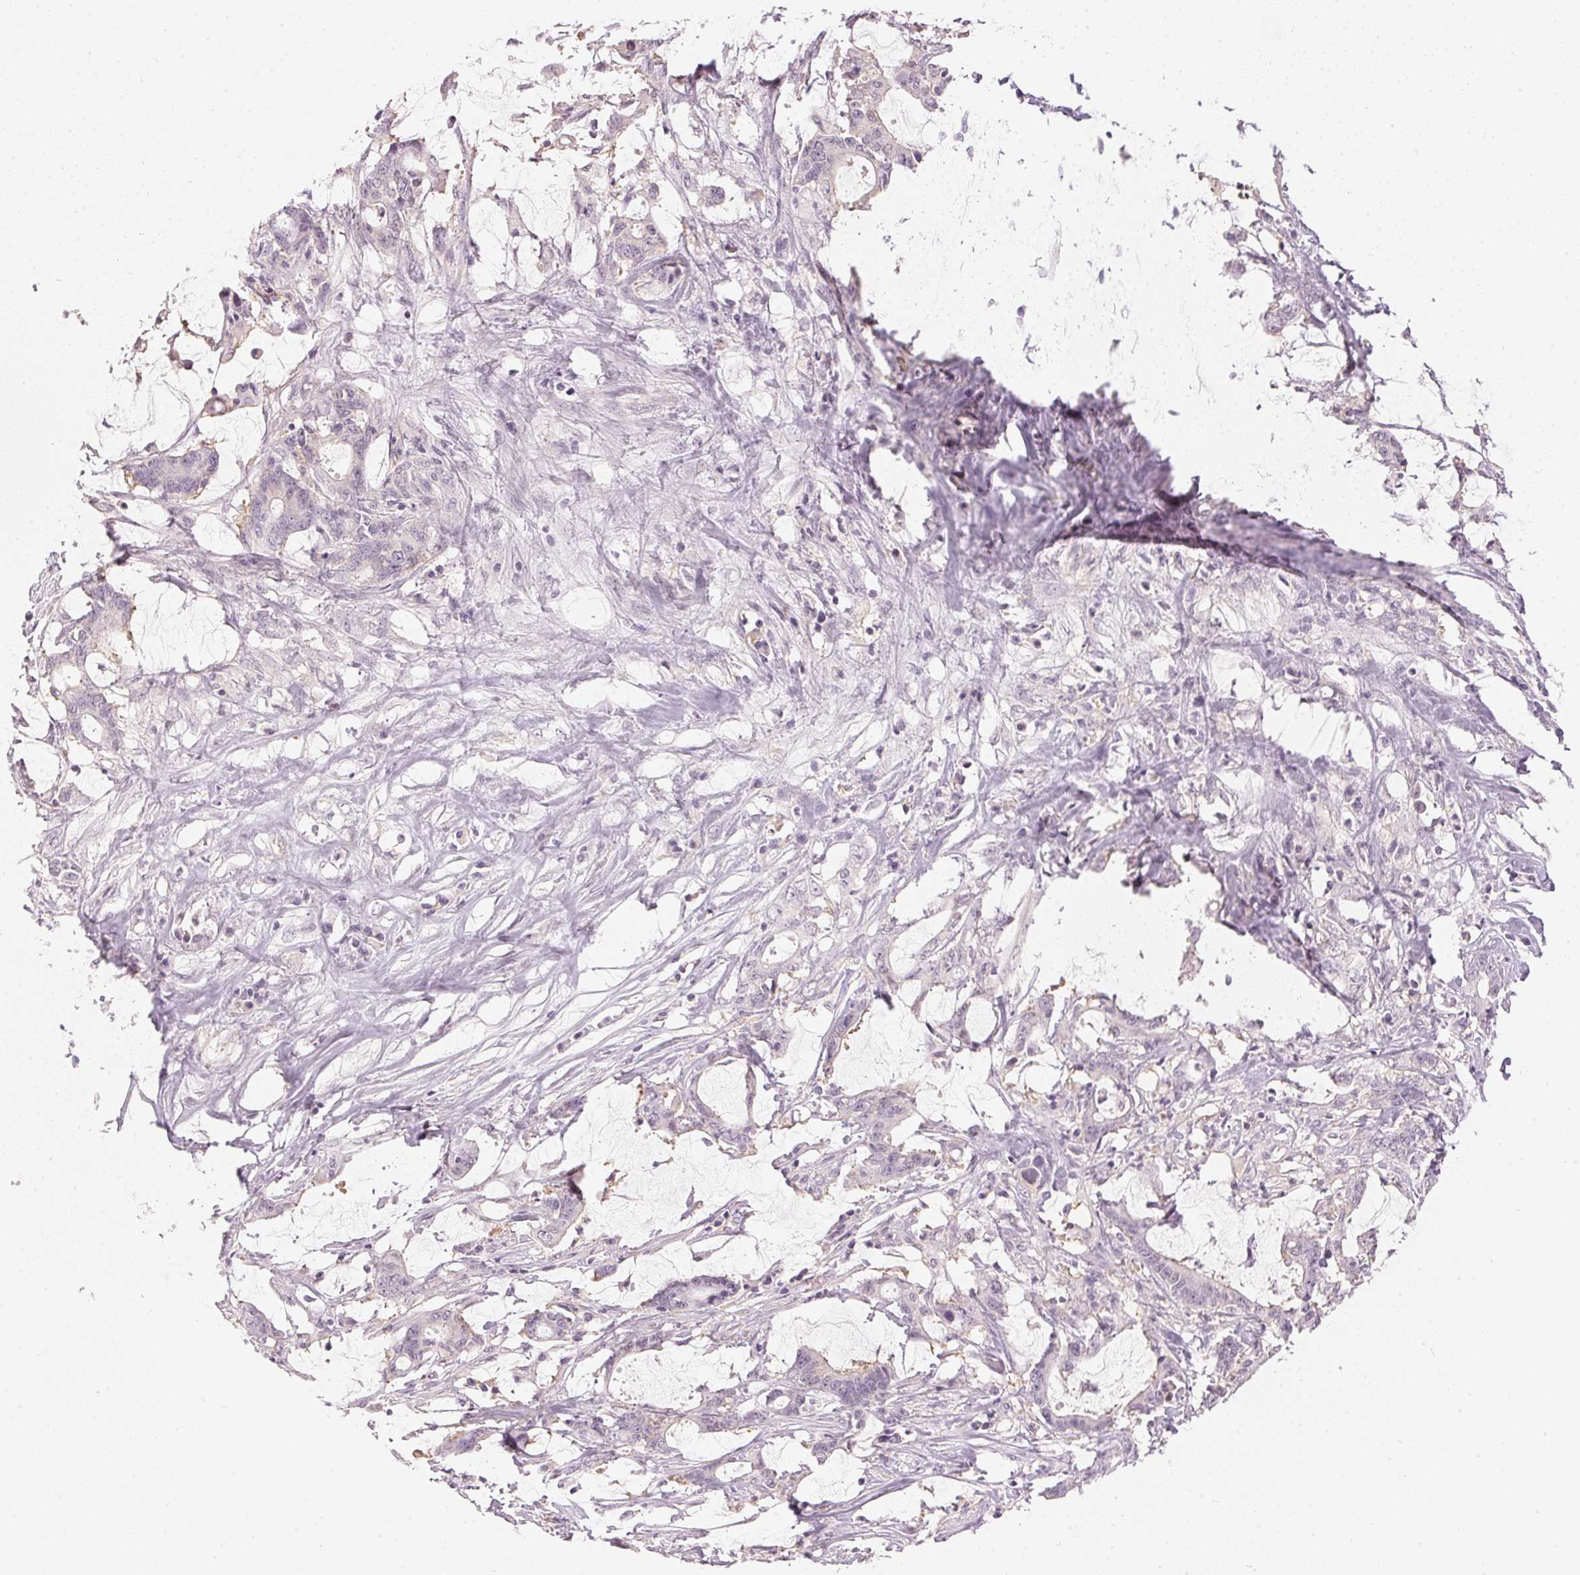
{"staining": {"intensity": "negative", "quantity": "none", "location": "none"}, "tissue": "stomach cancer", "cell_type": "Tumor cells", "image_type": "cancer", "snomed": [{"axis": "morphology", "description": "Adenocarcinoma, NOS"}, {"axis": "topography", "description": "Stomach, upper"}], "caption": "Micrograph shows no significant protein expression in tumor cells of stomach cancer.", "gene": "KPRP", "patient": {"sex": "male", "age": 68}}